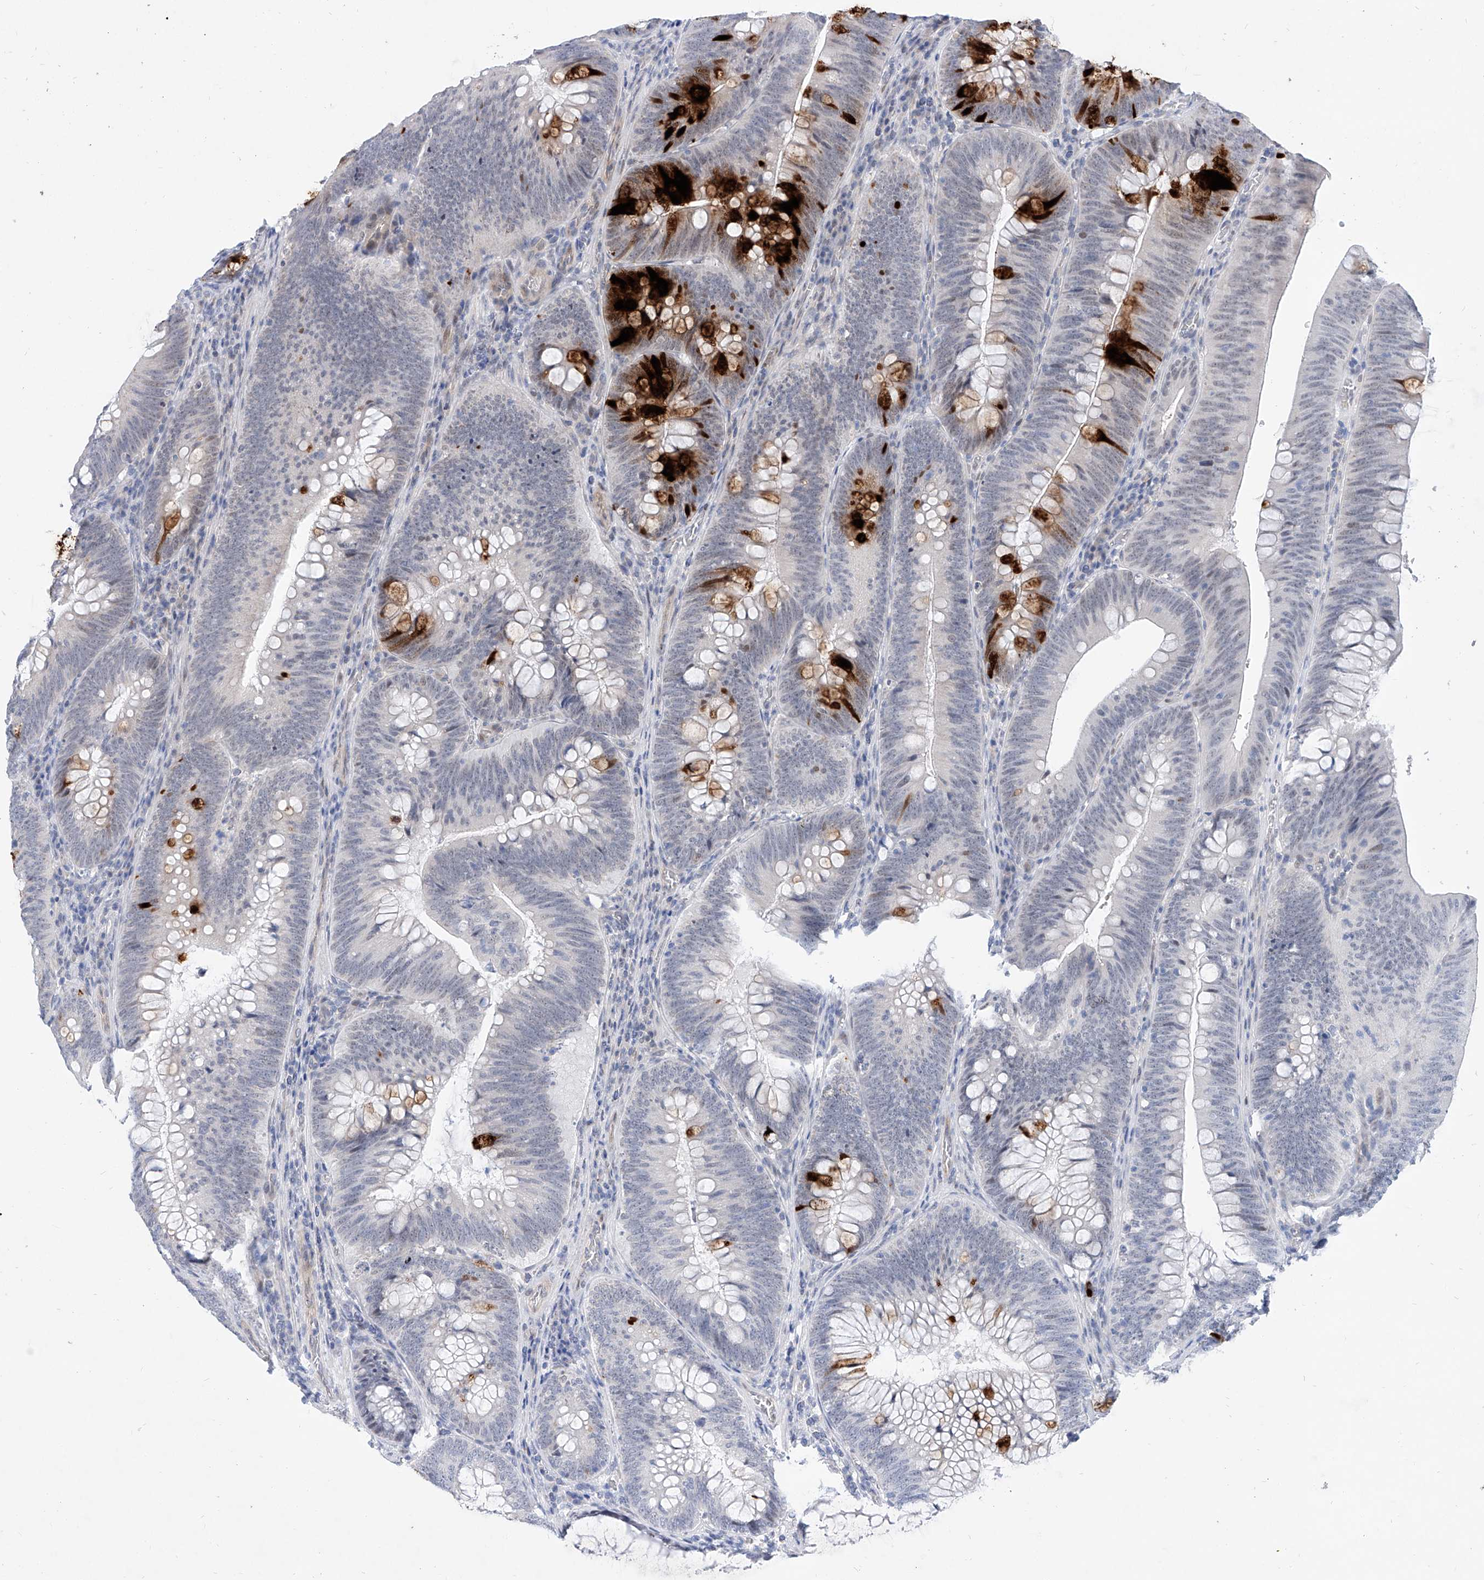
{"staining": {"intensity": "strong", "quantity": "<25%", "location": "cytoplasmic/membranous"}, "tissue": "colorectal cancer", "cell_type": "Tumor cells", "image_type": "cancer", "snomed": [{"axis": "morphology", "description": "Normal tissue, NOS"}, {"axis": "topography", "description": "Colon"}], "caption": "Approximately <25% of tumor cells in colorectal cancer exhibit strong cytoplasmic/membranous protein expression as visualized by brown immunohistochemical staining.", "gene": "BPTF", "patient": {"sex": "female", "age": 82}}